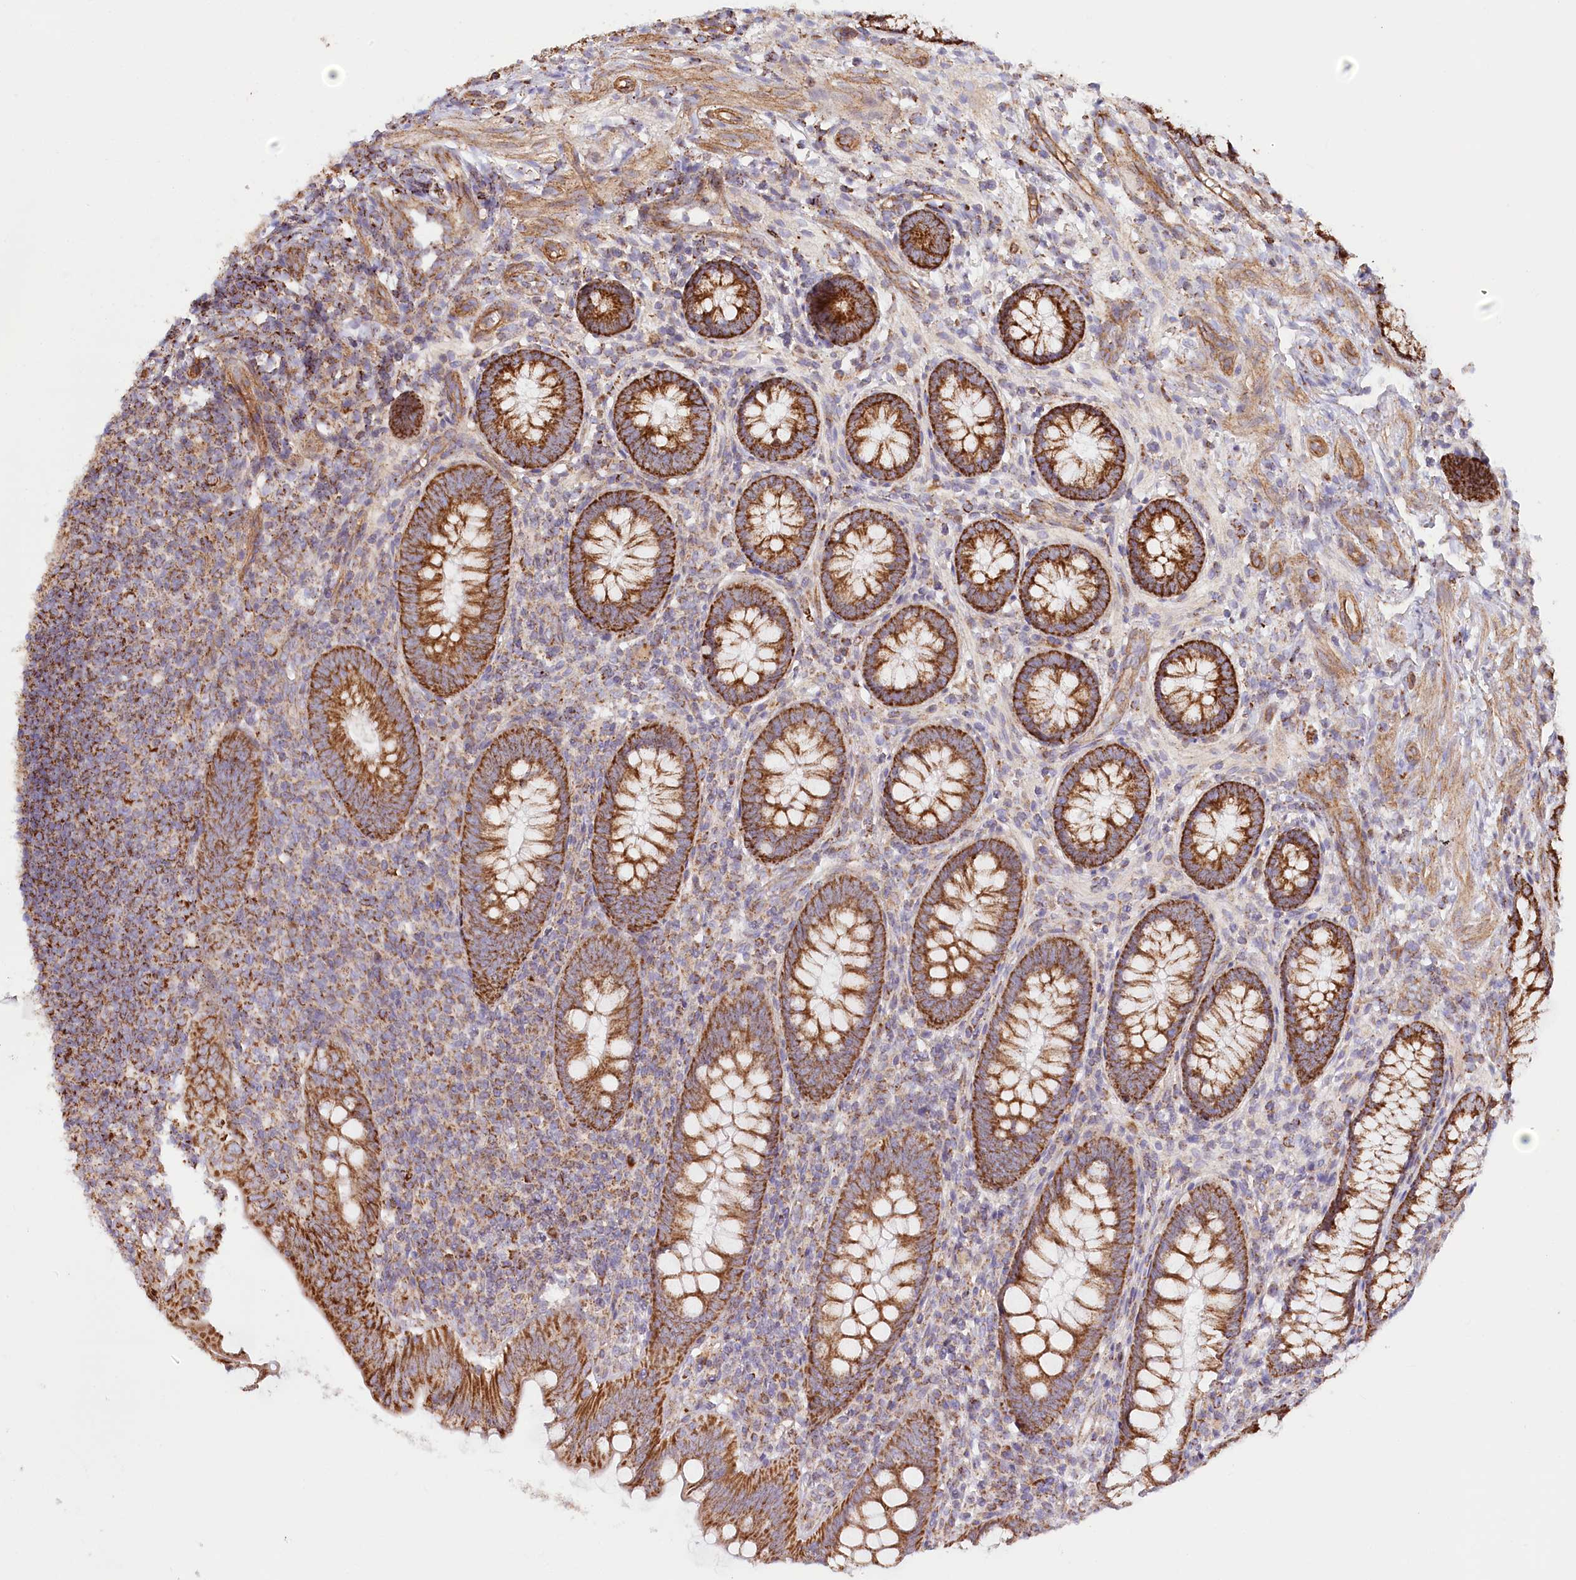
{"staining": {"intensity": "strong", "quantity": ">75%", "location": "cytoplasmic/membranous"}, "tissue": "appendix", "cell_type": "Glandular cells", "image_type": "normal", "snomed": [{"axis": "morphology", "description": "Normal tissue, NOS"}, {"axis": "topography", "description": "Appendix"}], "caption": "Immunohistochemistry (IHC) micrograph of normal appendix stained for a protein (brown), which shows high levels of strong cytoplasmic/membranous positivity in approximately >75% of glandular cells.", "gene": "UMPS", "patient": {"sex": "male", "age": 14}}